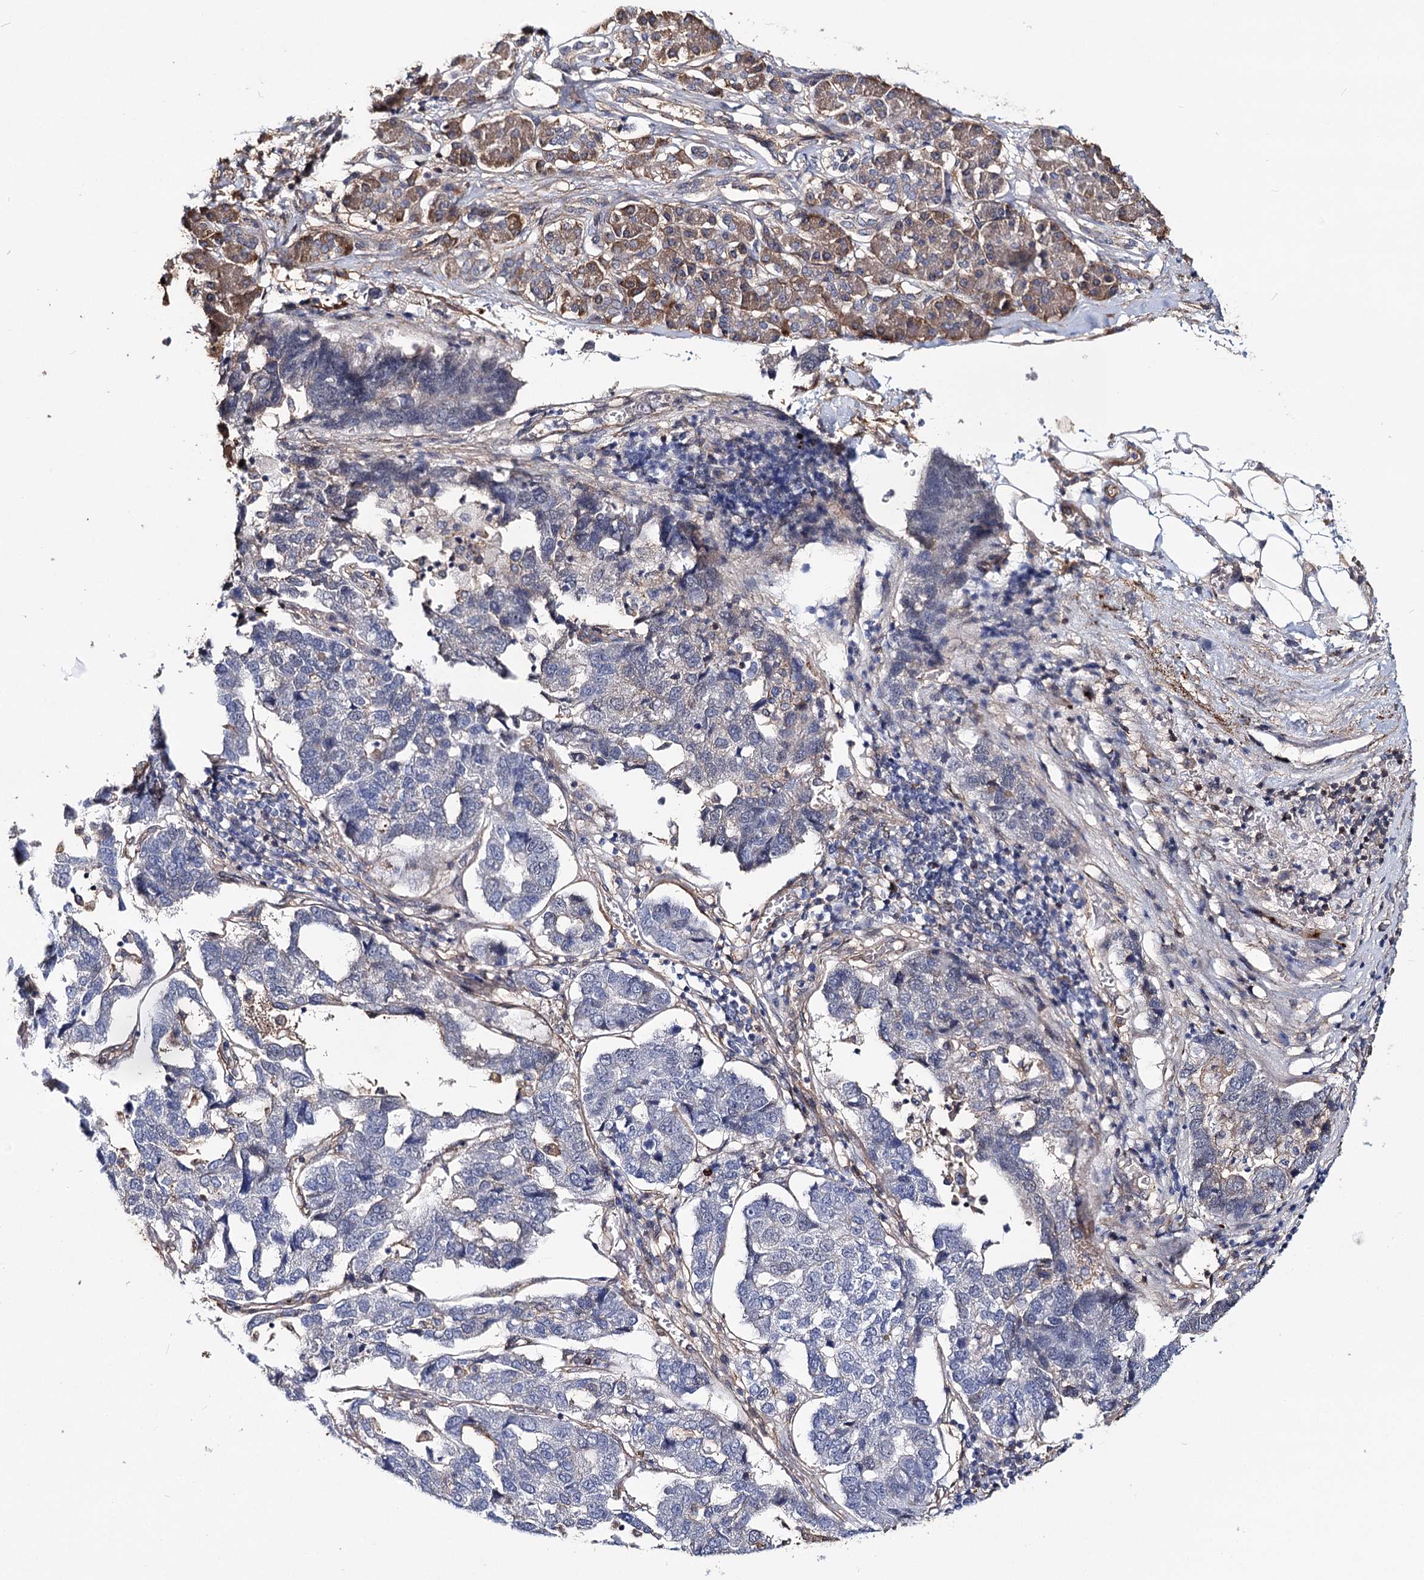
{"staining": {"intensity": "negative", "quantity": "none", "location": "none"}, "tissue": "pancreatic cancer", "cell_type": "Tumor cells", "image_type": "cancer", "snomed": [{"axis": "morphology", "description": "Adenocarcinoma, NOS"}, {"axis": "topography", "description": "Pancreas"}], "caption": "Photomicrograph shows no significant protein staining in tumor cells of pancreatic cancer (adenocarcinoma).", "gene": "TMEM218", "patient": {"sex": "female", "age": 61}}